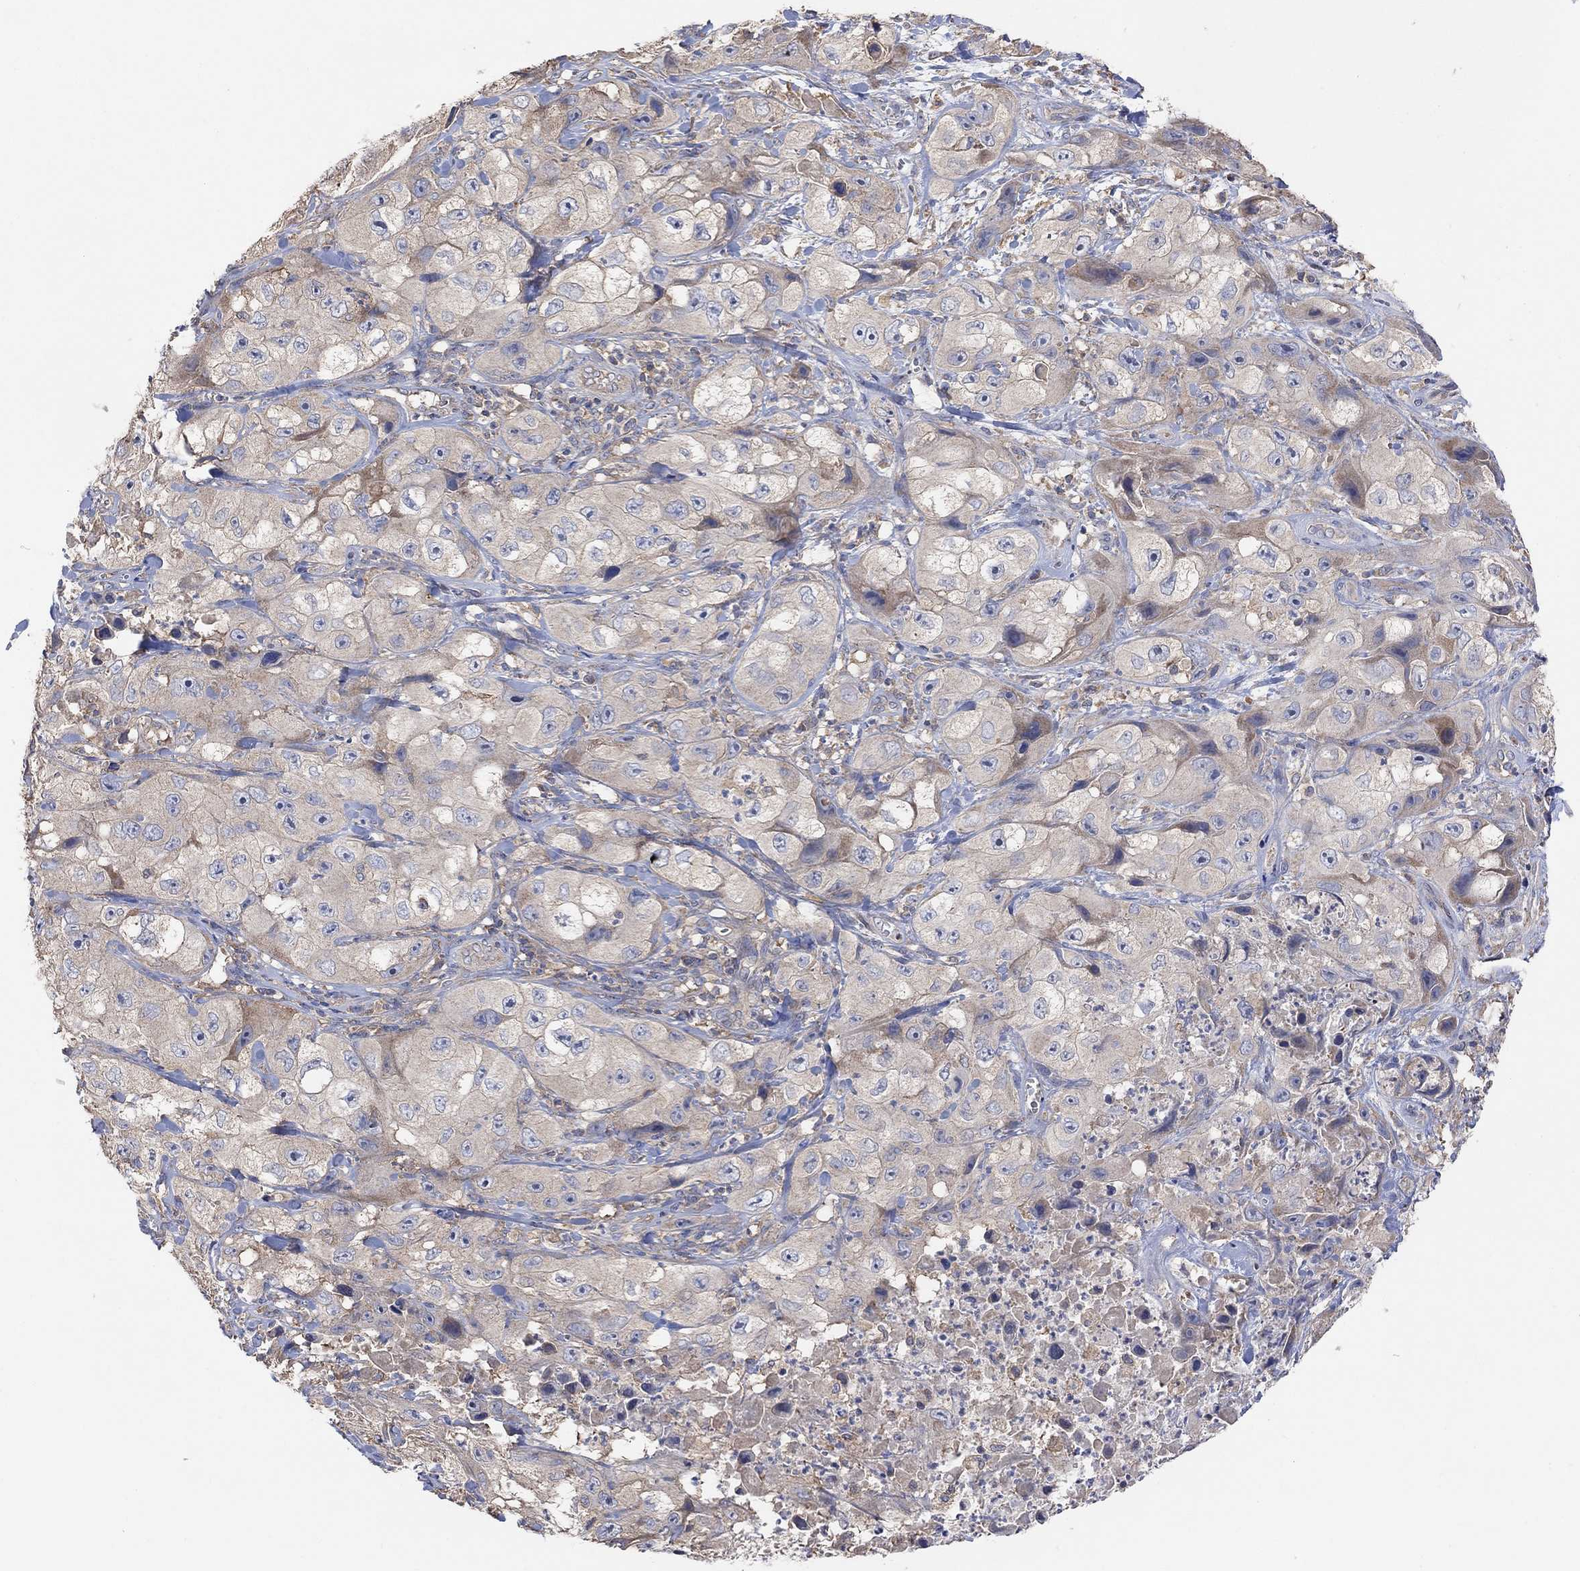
{"staining": {"intensity": "negative", "quantity": "none", "location": "none"}, "tissue": "skin cancer", "cell_type": "Tumor cells", "image_type": "cancer", "snomed": [{"axis": "morphology", "description": "Squamous cell carcinoma, NOS"}, {"axis": "topography", "description": "Skin"}, {"axis": "topography", "description": "Subcutis"}], "caption": "A histopathology image of human skin cancer (squamous cell carcinoma) is negative for staining in tumor cells.", "gene": "BLOC1S3", "patient": {"sex": "male", "age": 73}}